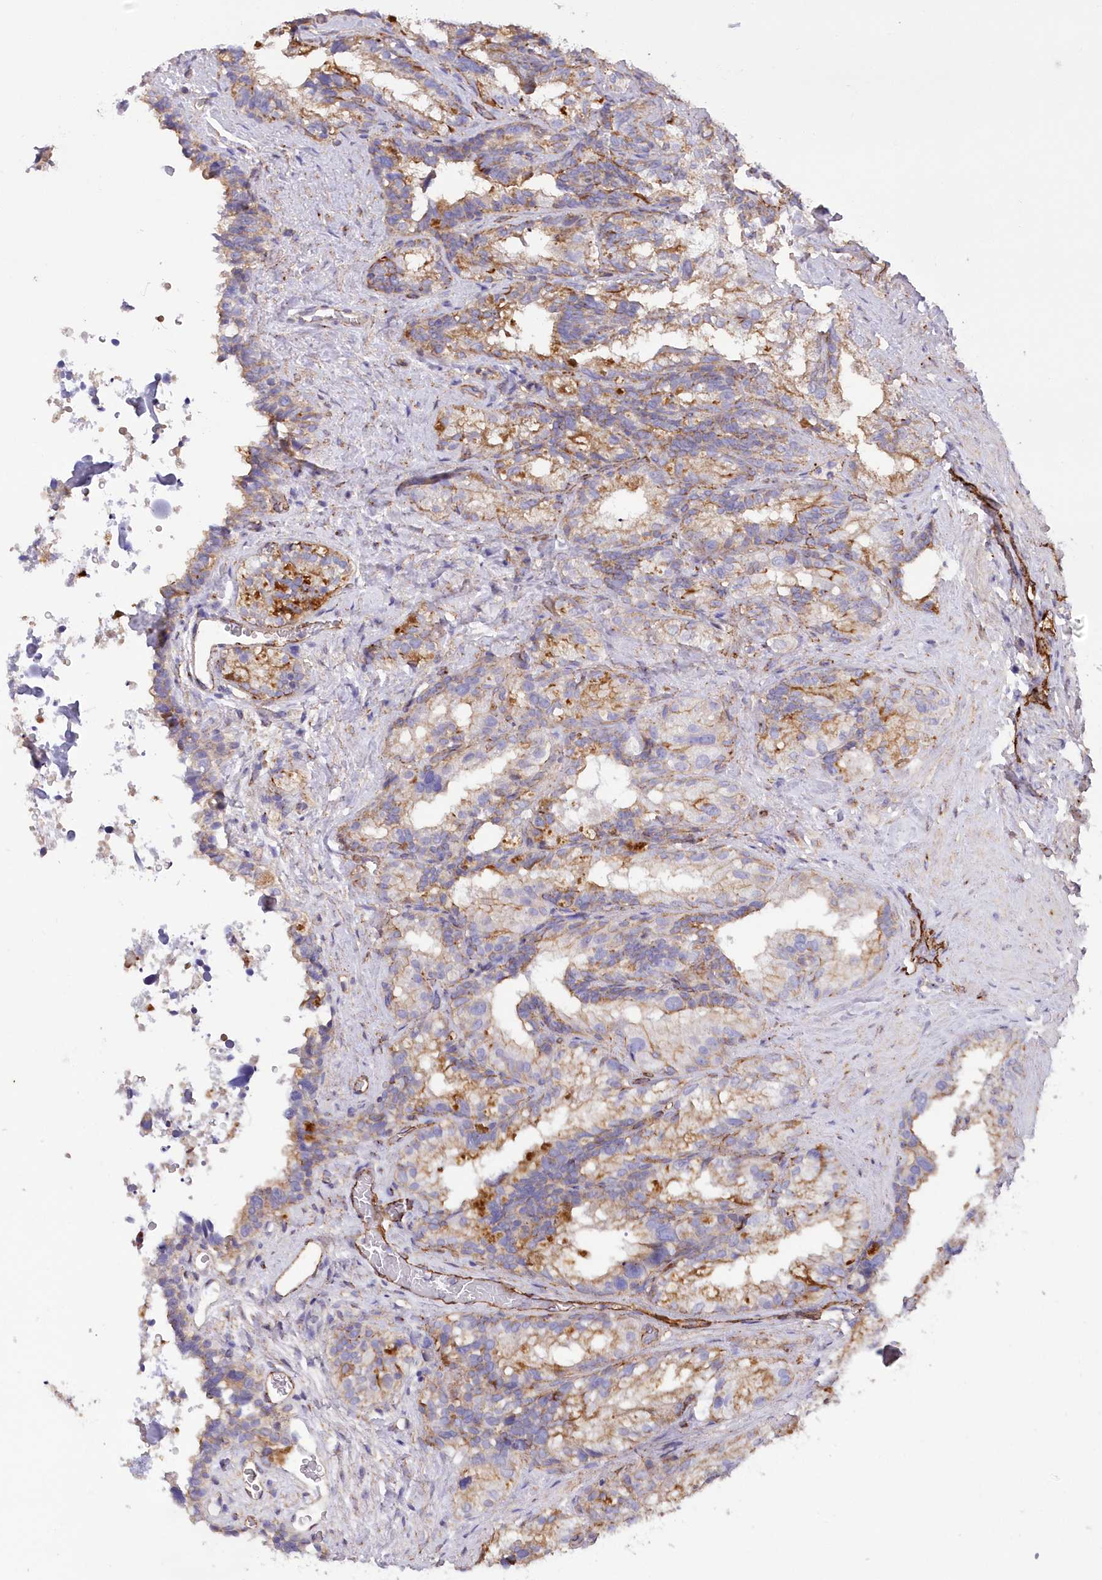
{"staining": {"intensity": "moderate", "quantity": "<25%", "location": "cytoplasmic/membranous"}, "tissue": "seminal vesicle", "cell_type": "Glandular cells", "image_type": "normal", "snomed": [{"axis": "morphology", "description": "Normal tissue, NOS"}, {"axis": "topography", "description": "Seminal veicle"}], "caption": "Immunohistochemistry (DAB) staining of normal human seminal vesicle displays moderate cytoplasmic/membranous protein expression in about <25% of glandular cells.", "gene": "RAB11FIP5", "patient": {"sex": "male", "age": 60}}